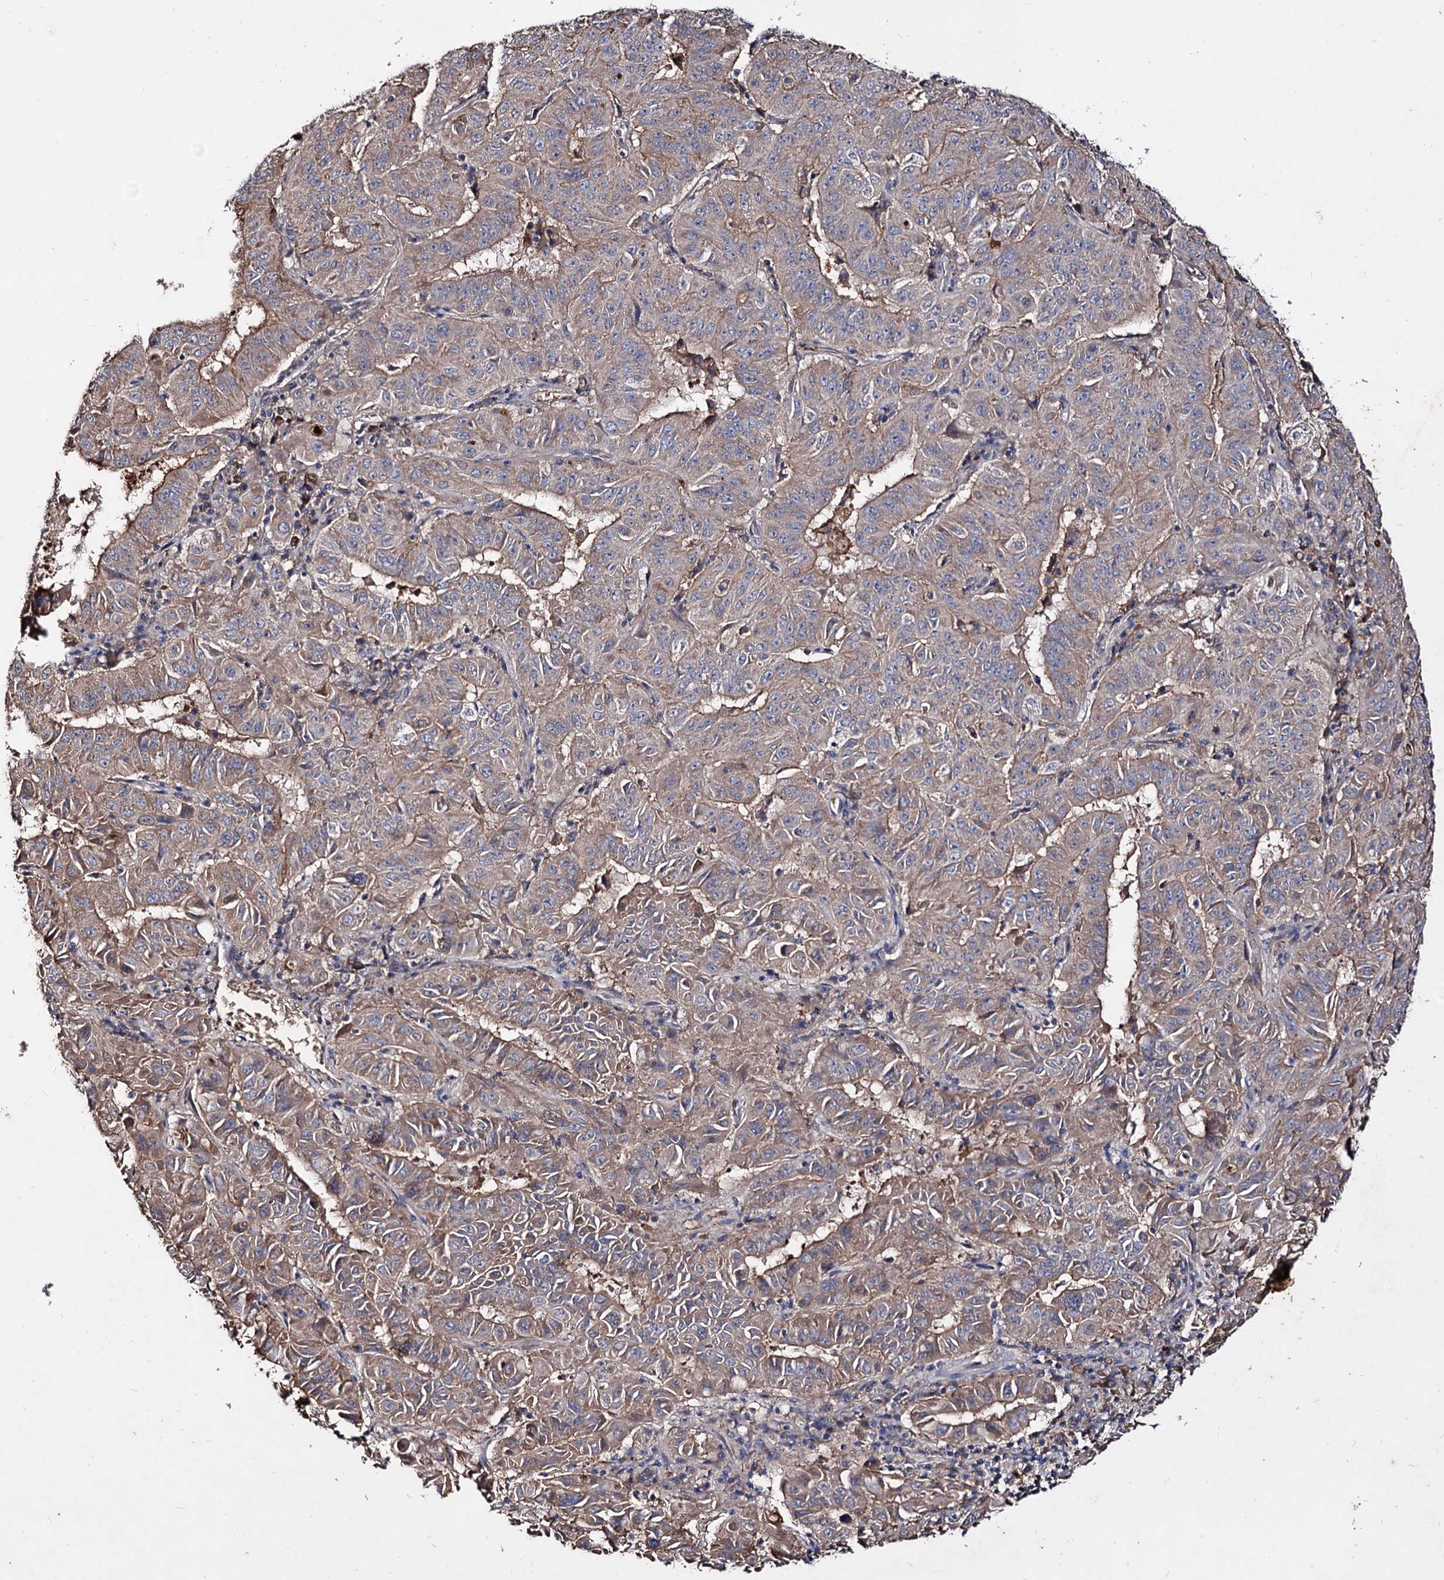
{"staining": {"intensity": "moderate", "quantity": ">75%", "location": "cytoplasmic/membranous"}, "tissue": "pancreatic cancer", "cell_type": "Tumor cells", "image_type": "cancer", "snomed": [{"axis": "morphology", "description": "Adenocarcinoma, NOS"}, {"axis": "topography", "description": "Pancreas"}], "caption": "DAB (3,3'-diaminobenzidine) immunohistochemical staining of pancreatic adenocarcinoma shows moderate cytoplasmic/membranous protein positivity in approximately >75% of tumor cells.", "gene": "ARFIP2", "patient": {"sex": "male", "age": 63}}